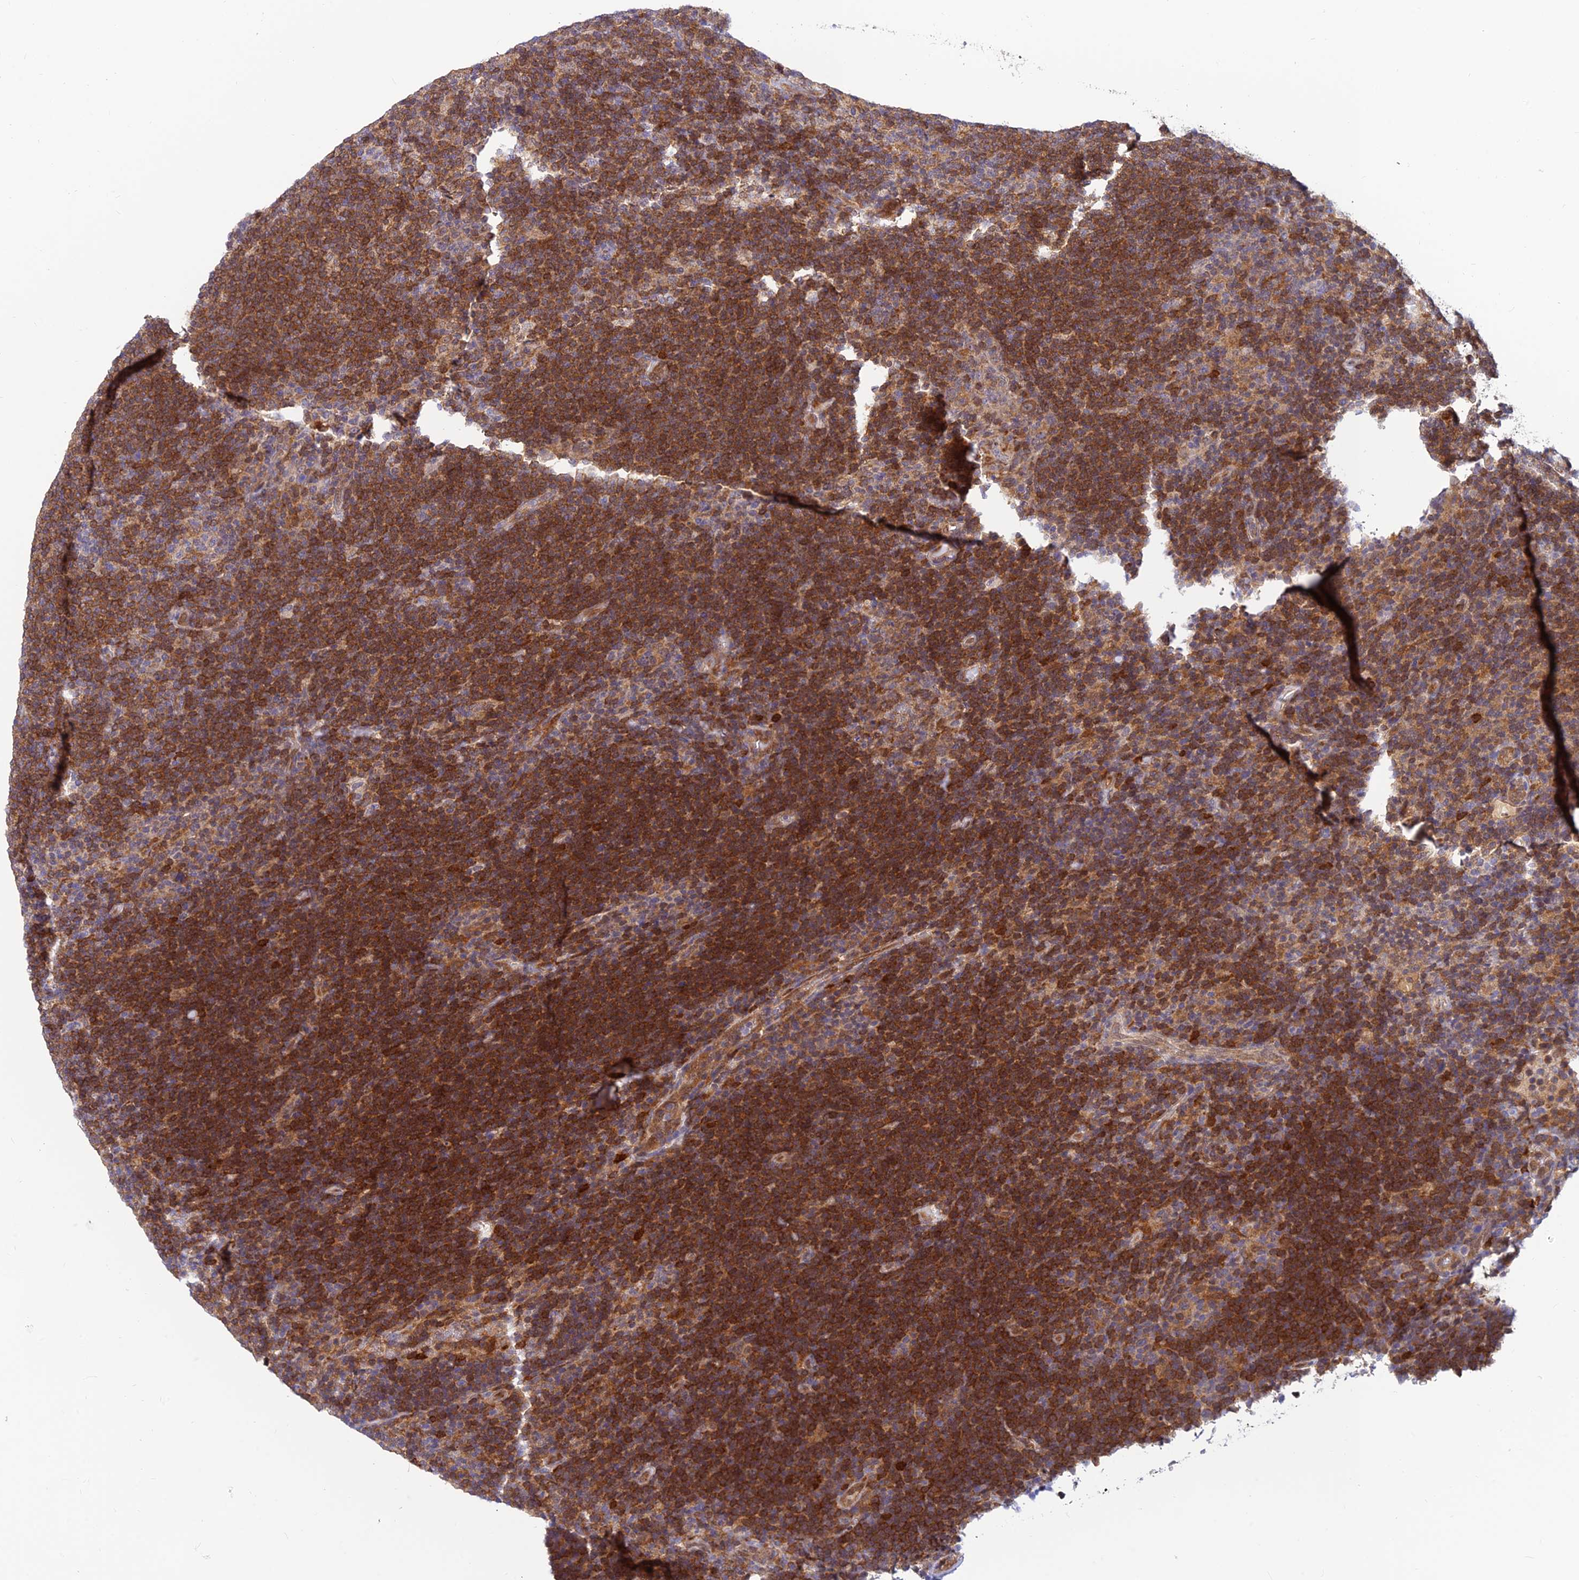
{"staining": {"intensity": "negative", "quantity": "none", "location": "none"}, "tissue": "lymphoma", "cell_type": "Tumor cells", "image_type": "cancer", "snomed": [{"axis": "morphology", "description": "Hodgkin's disease, NOS"}, {"axis": "topography", "description": "Lymph node"}], "caption": "Micrograph shows no significant protein expression in tumor cells of Hodgkin's disease.", "gene": "LYSMD2", "patient": {"sex": "female", "age": 57}}